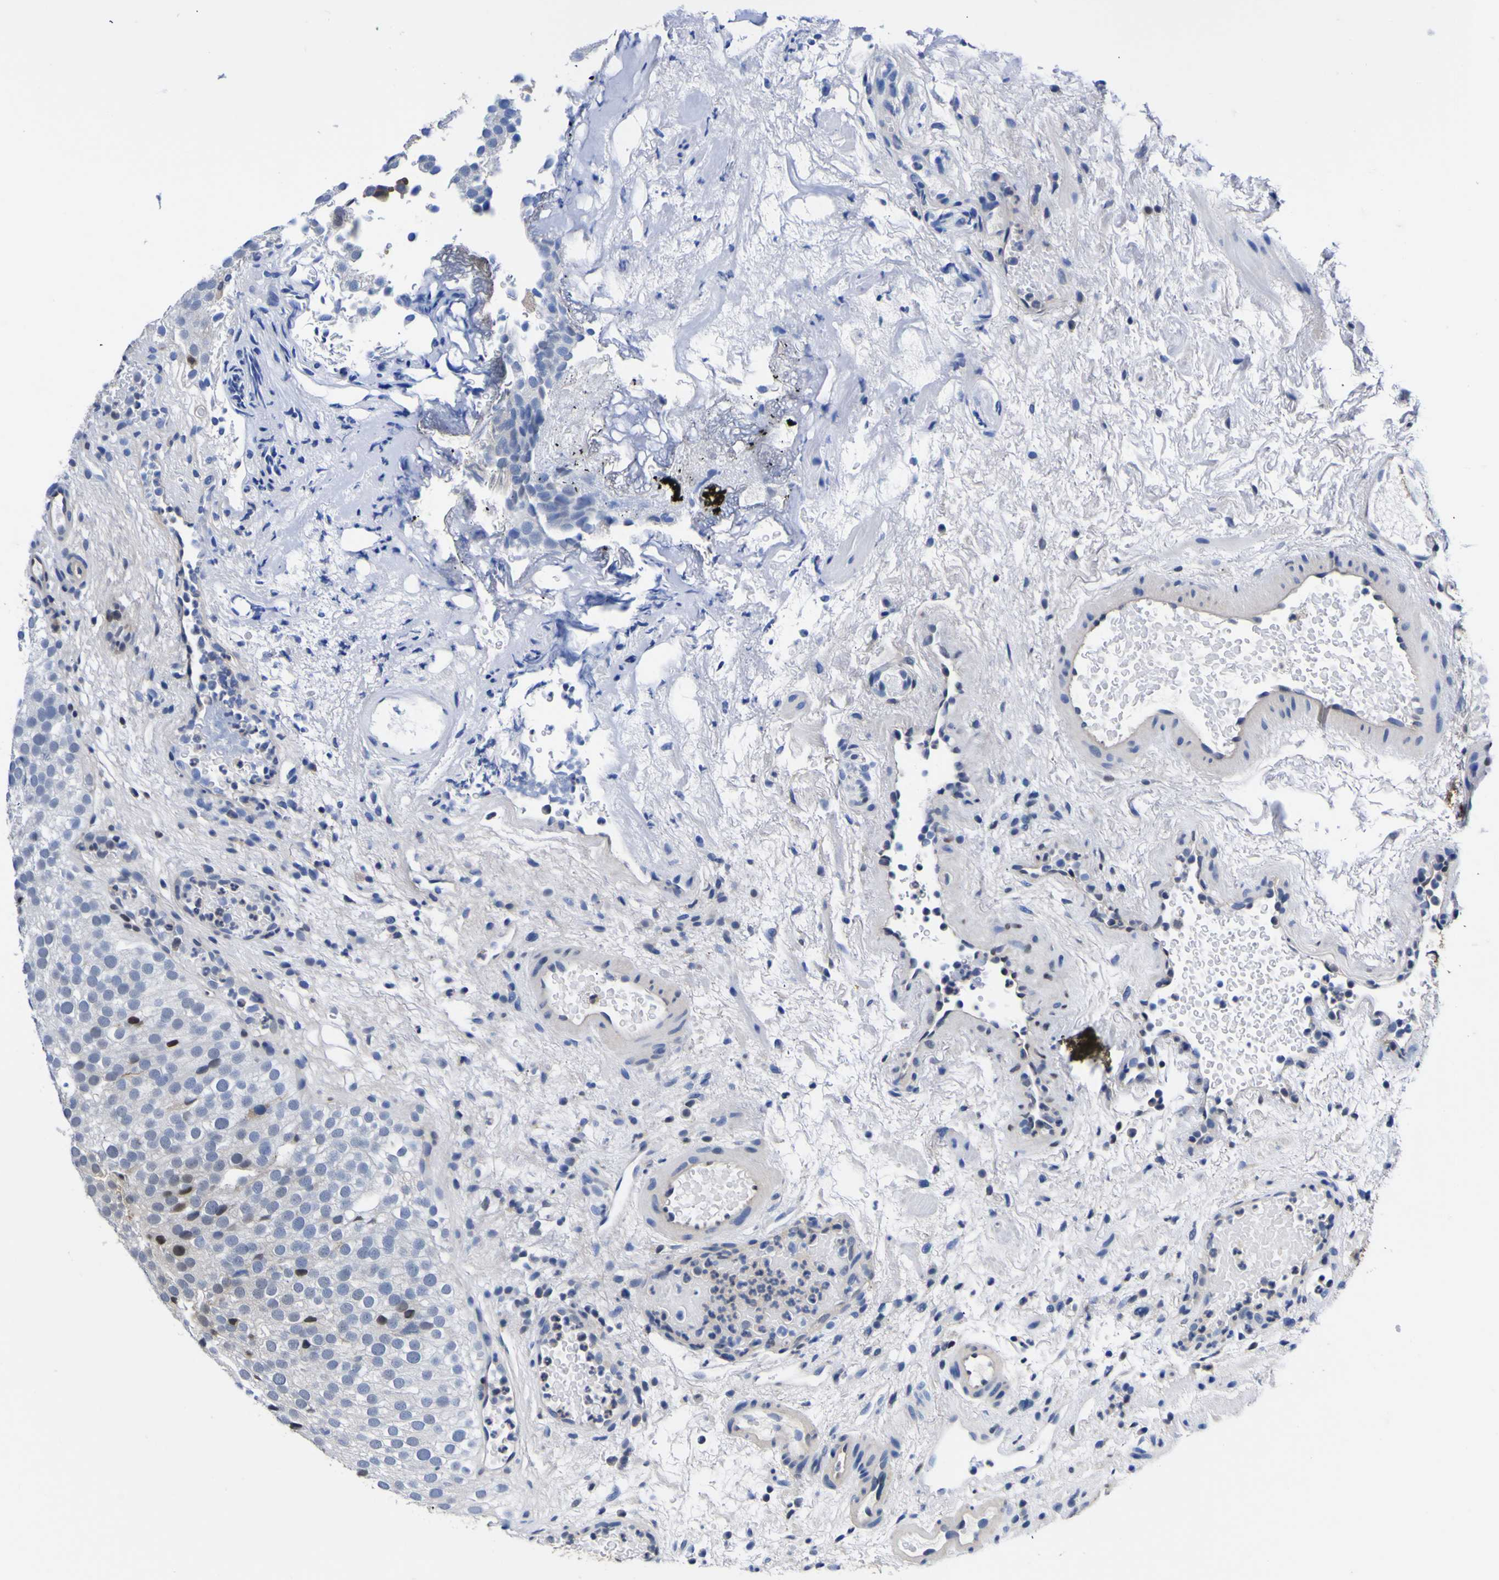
{"staining": {"intensity": "weak", "quantity": "<25%", "location": "nuclear"}, "tissue": "urothelial cancer", "cell_type": "Tumor cells", "image_type": "cancer", "snomed": [{"axis": "morphology", "description": "Urothelial carcinoma, Low grade"}, {"axis": "topography", "description": "Urinary bladder"}], "caption": "Immunohistochemical staining of human urothelial cancer shows no significant positivity in tumor cells.", "gene": "FAM110B", "patient": {"sex": "male", "age": 78}}